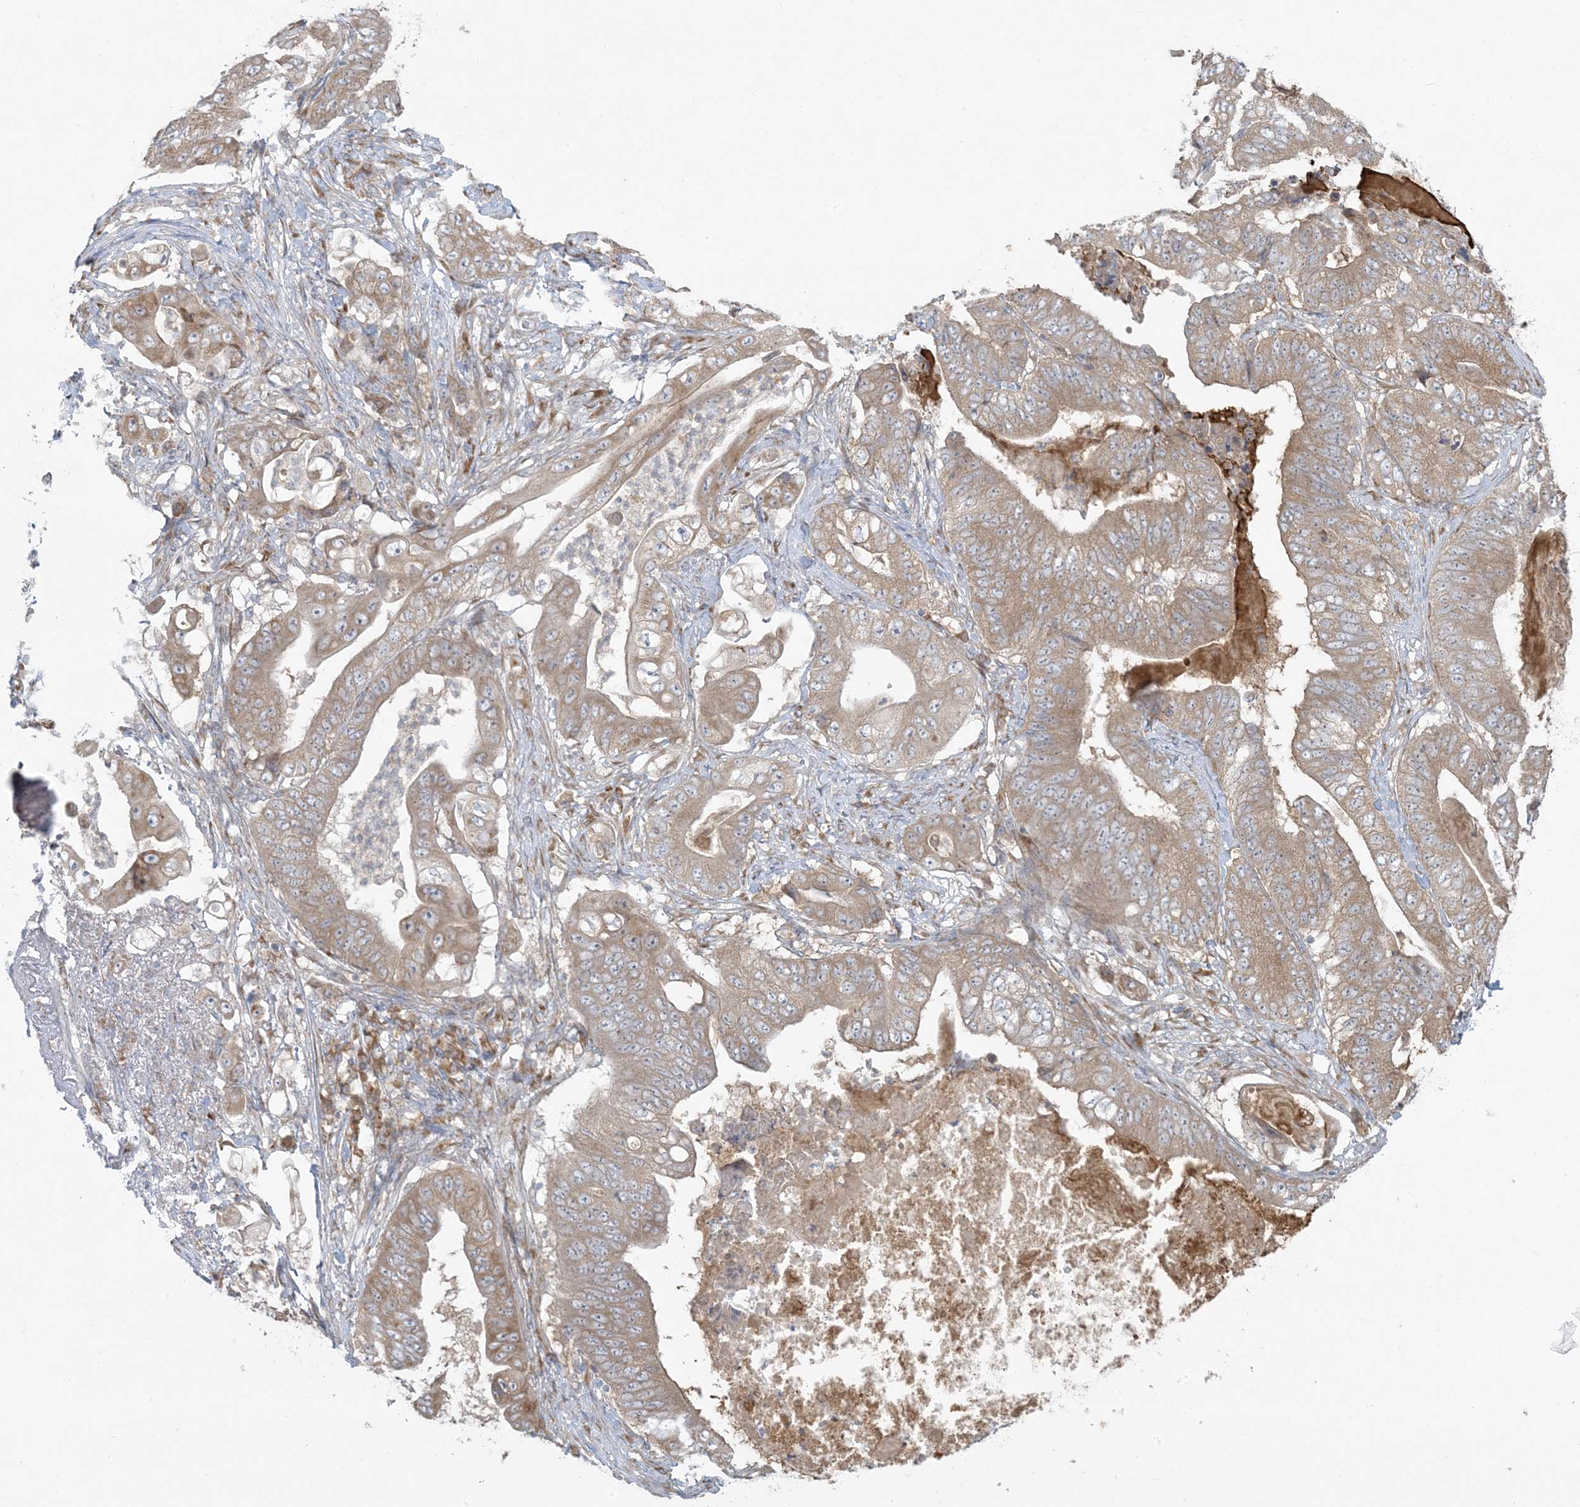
{"staining": {"intensity": "weak", "quantity": ">75%", "location": "cytoplasmic/membranous"}, "tissue": "stomach cancer", "cell_type": "Tumor cells", "image_type": "cancer", "snomed": [{"axis": "morphology", "description": "Adenocarcinoma, NOS"}, {"axis": "topography", "description": "Stomach"}], "caption": "Weak cytoplasmic/membranous staining is present in about >75% of tumor cells in adenocarcinoma (stomach). Using DAB (brown) and hematoxylin (blue) stains, captured at high magnification using brightfield microscopy.", "gene": "ZNF263", "patient": {"sex": "female", "age": 73}}